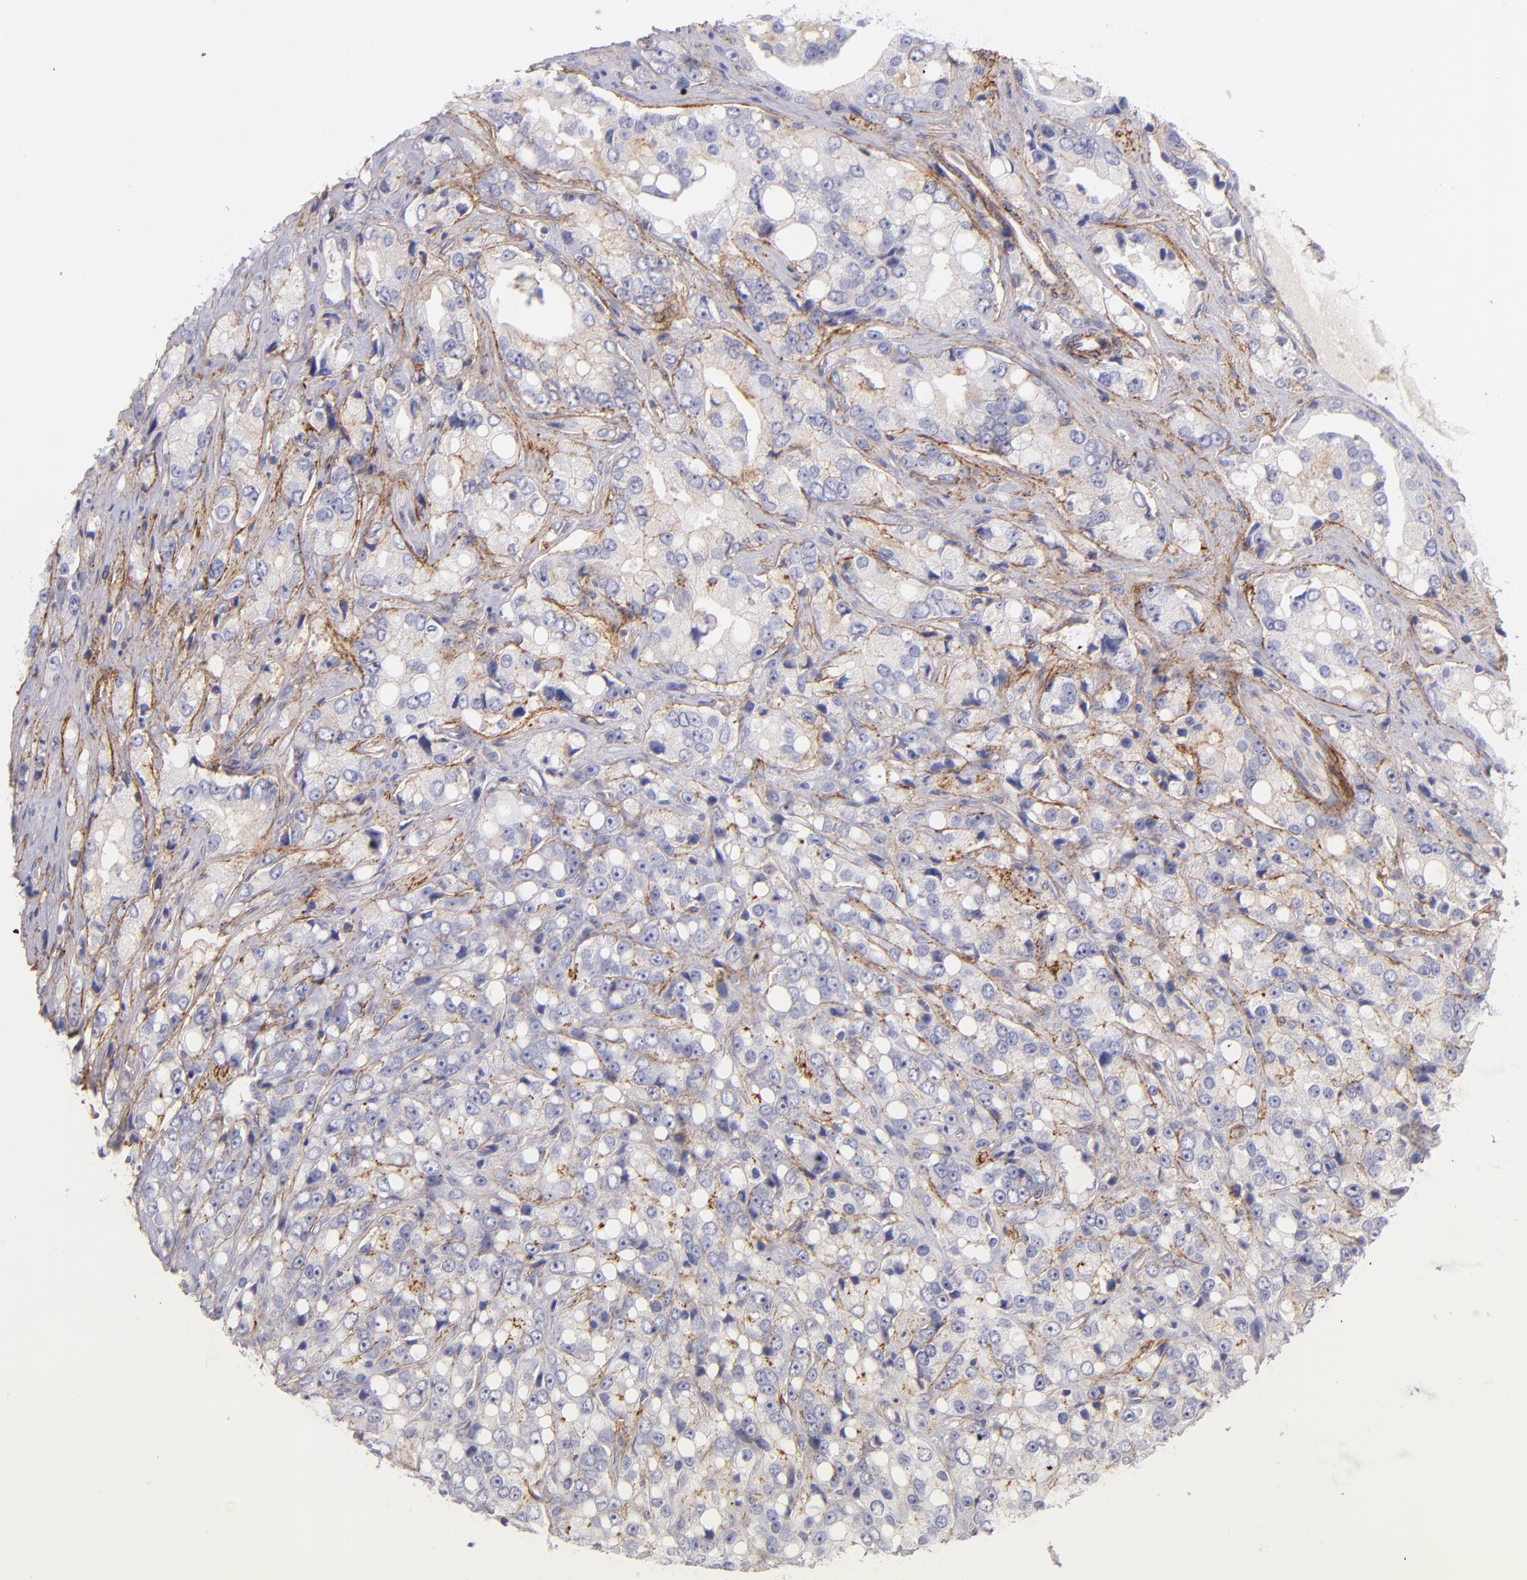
{"staining": {"intensity": "negative", "quantity": "none", "location": "none"}, "tissue": "prostate cancer", "cell_type": "Tumor cells", "image_type": "cancer", "snomed": [{"axis": "morphology", "description": "Adenocarcinoma, High grade"}, {"axis": "topography", "description": "Prostate"}], "caption": "This histopathology image is of high-grade adenocarcinoma (prostate) stained with immunohistochemistry to label a protein in brown with the nuclei are counter-stained blue. There is no positivity in tumor cells.", "gene": "CD81", "patient": {"sex": "male", "age": 67}}